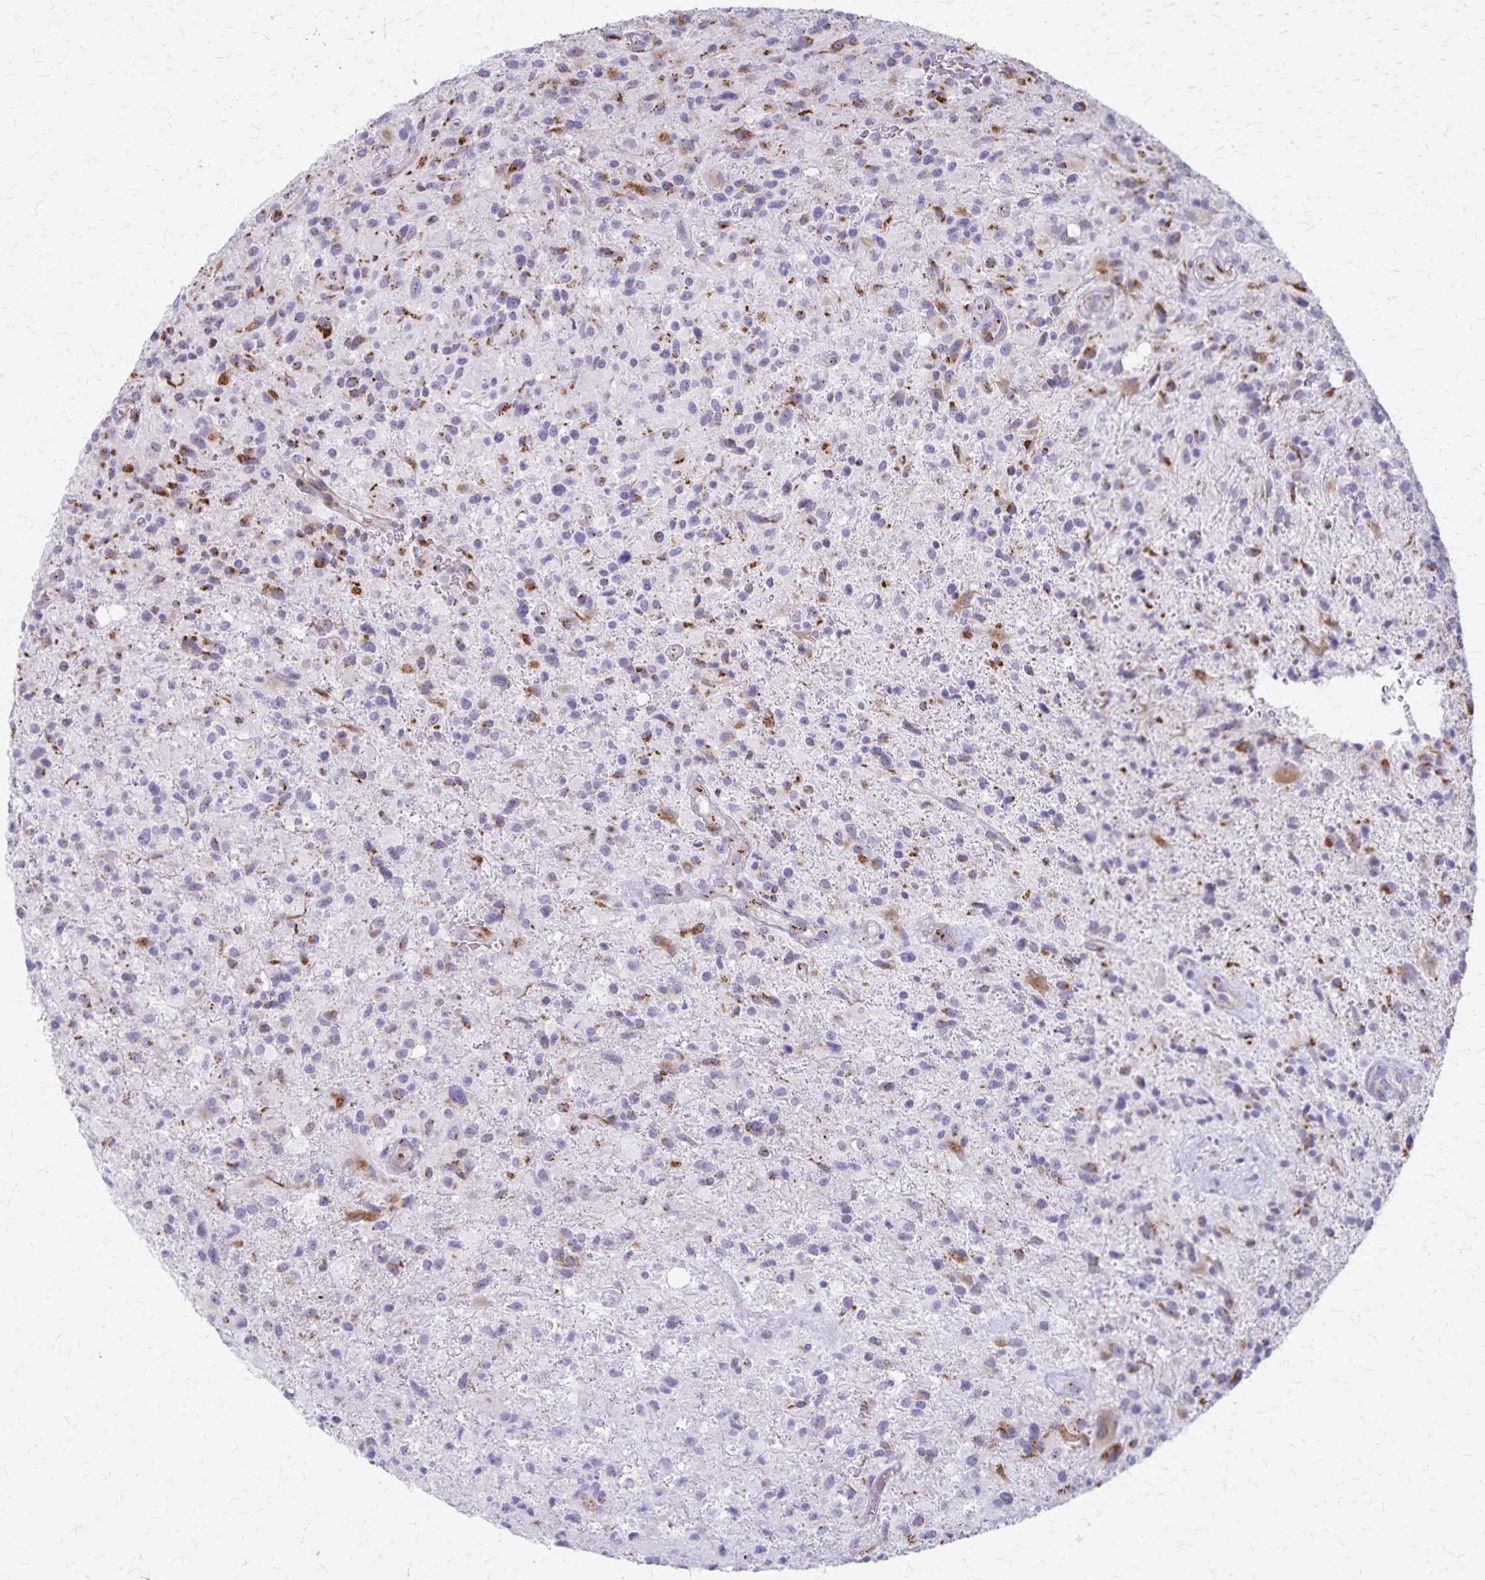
{"staining": {"intensity": "moderate", "quantity": "<25%", "location": "cytoplasmic/membranous"}, "tissue": "glioma", "cell_type": "Tumor cells", "image_type": "cancer", "snomed": [{"axis": "morphology", "description": "Glioma, malignant, High grade"}, {"axis": "topography", "description": "Brain"}], "caption": "DAB (3,3'-diaminobenzidine) immunohistochemical staining of malignant glioma (high-grade) reveals moderate cytoplasmic/membranous protein staining in about <25% of tumor cells.", "gene": "MCFD2", "patient": {"sex": "male", "age": 63}}